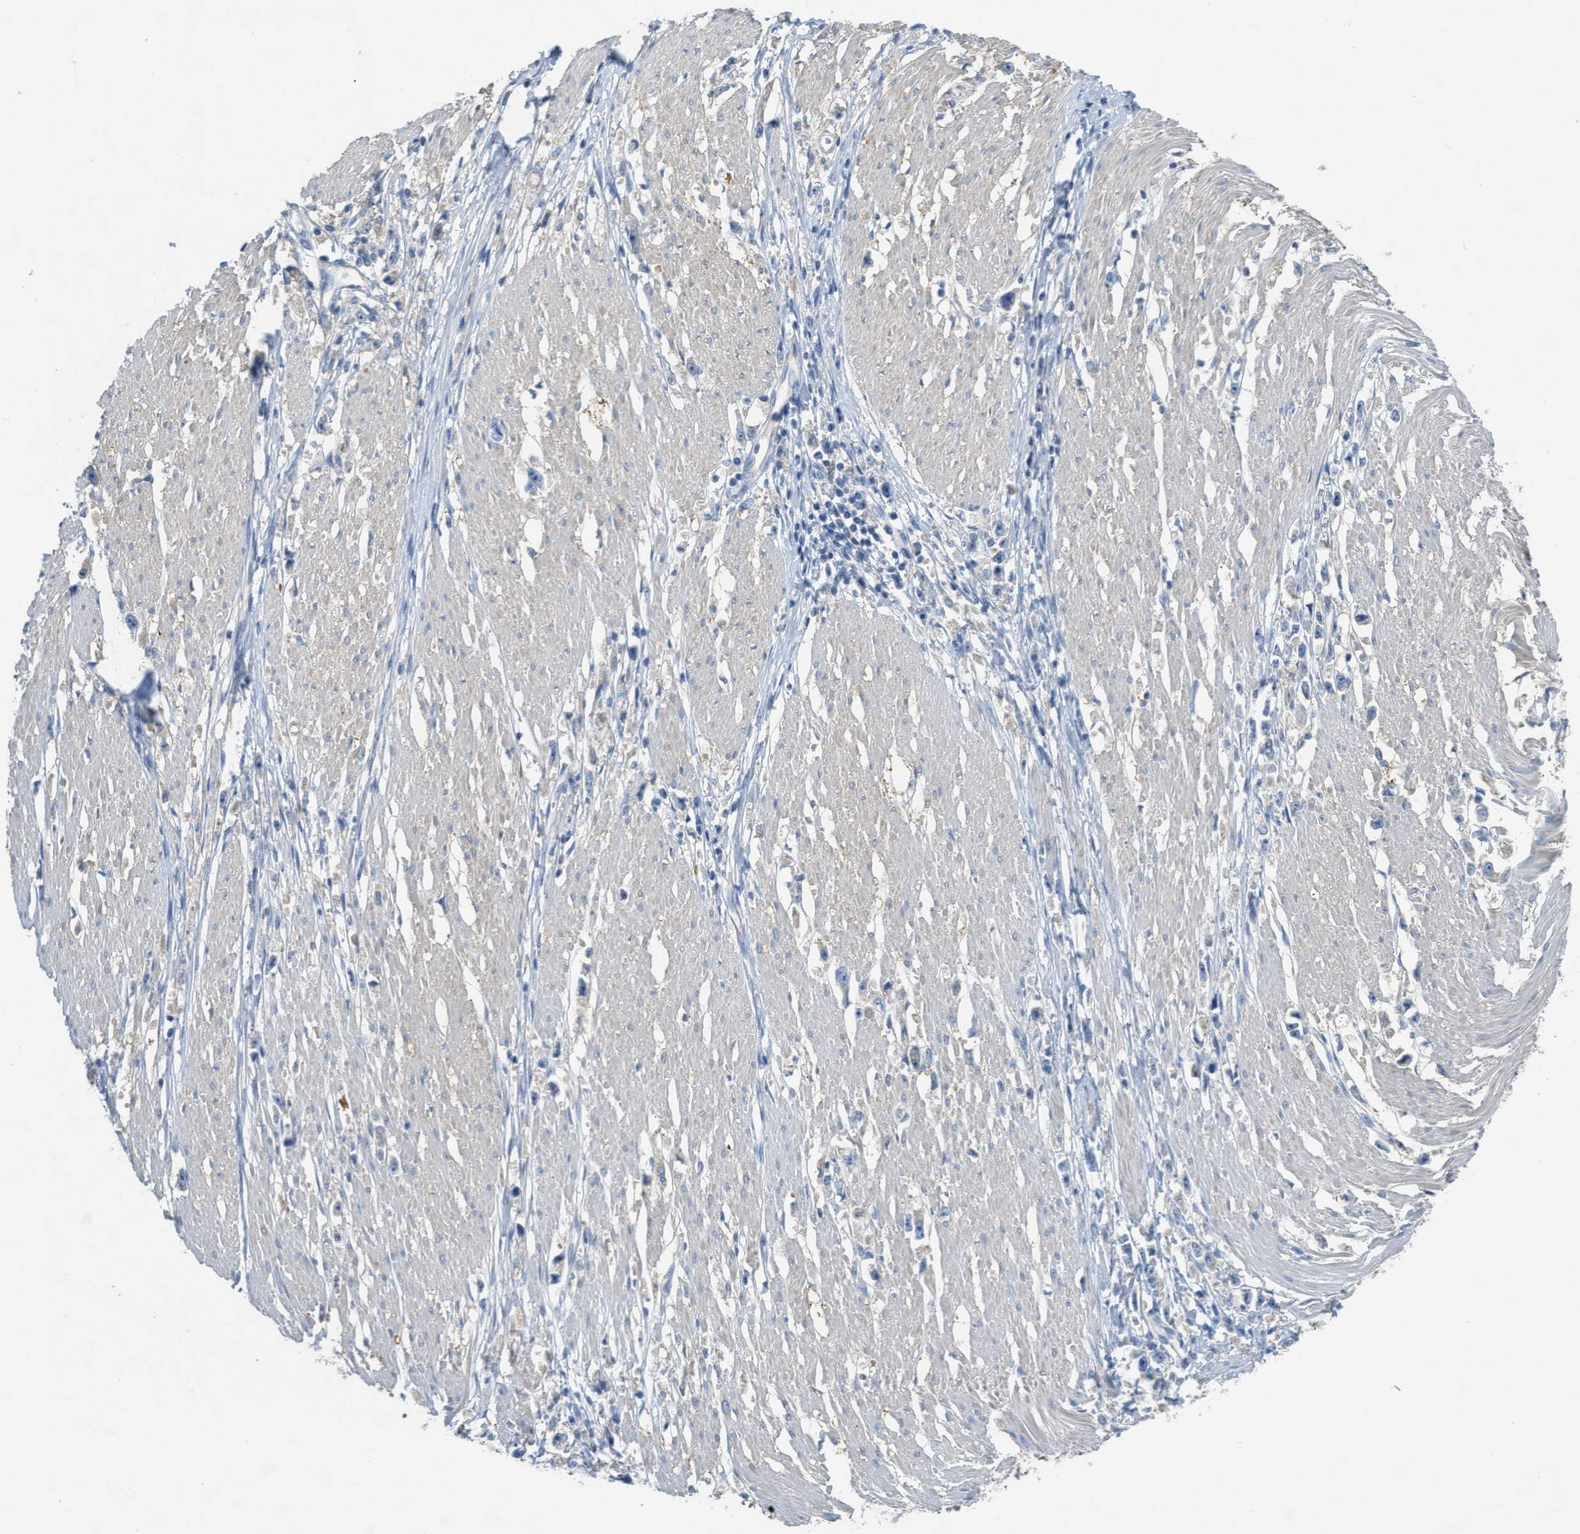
{"staining": {"intensity": "weak", "quantity": "<25%", "location": "cytoplasmic/membranous"}, "tissue": "stomach cancer", "cell_type": "Tumor cells", "image_type": "cancer", "snomed": [{"axis": "morphology", "description": "Adenocarcinoma, NOS"}, {"axis": "topography", "description": "Stomach"}], "caption": "High power microscopy micrograph of an immunohistochemistry micrograph of stomach cancer (adenocarcinoma), revealing no significant expression in tumor cells.", "gene": "UBA5", "patient": {"sex": "female", "age": 59}}